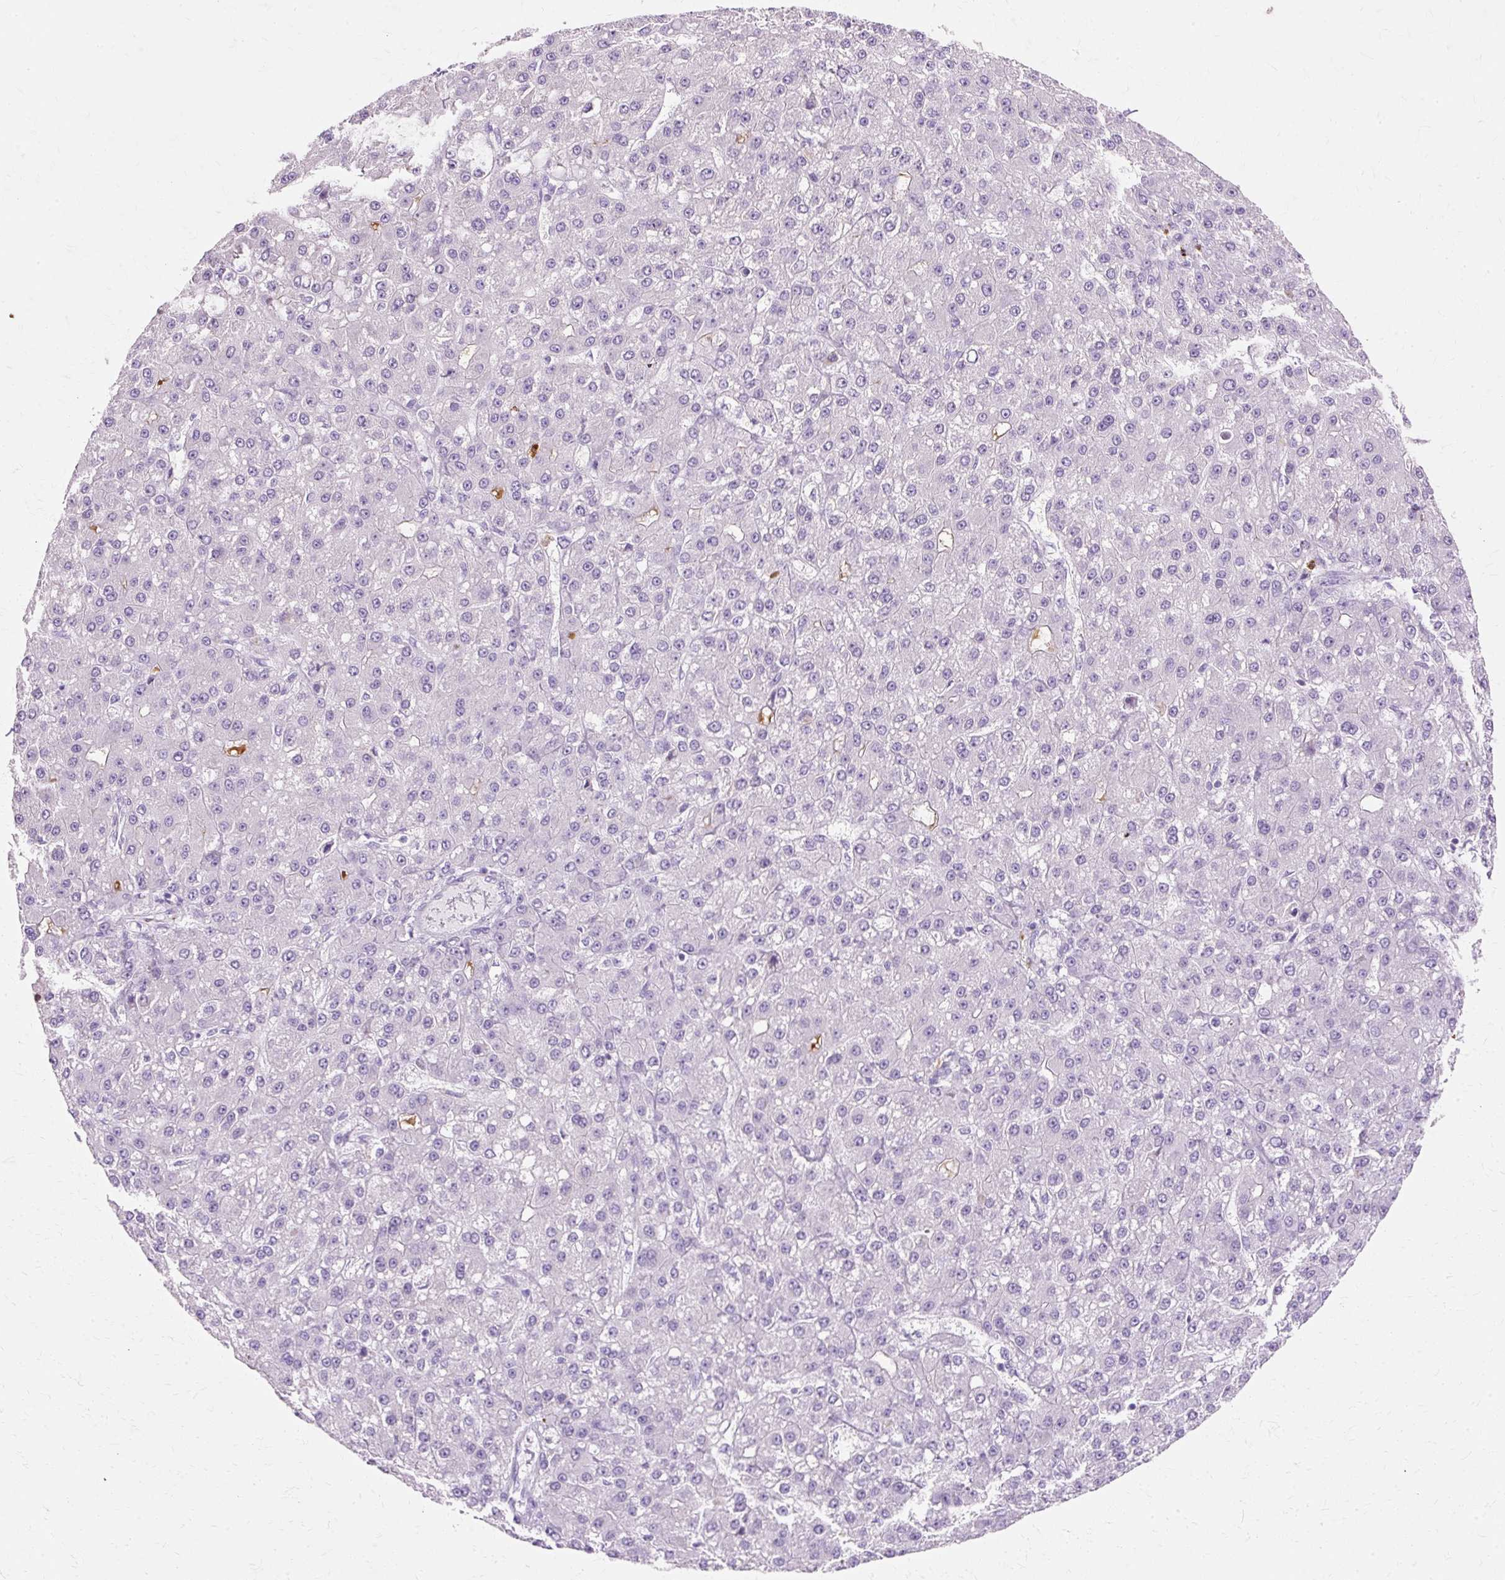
{"staining": {"intensity": "negative", "quantity": "none", "location": "none"}, "tissue": "liver cancer", "cell_type": "Tumor cells", "image_type": "cancer", "snomed": [{"axis": "morphology", "description": "Carcinoma, Hepatocellular, NOS"}, {"axis": "topography", "description": "Liver"}], "caption": "IHC micrograph of human liver cancer stained for a protein (brown), which reveals no expression in tumor cells.", "gene": "DEFA1", "patient": {"sex": "male", "age": 67}}